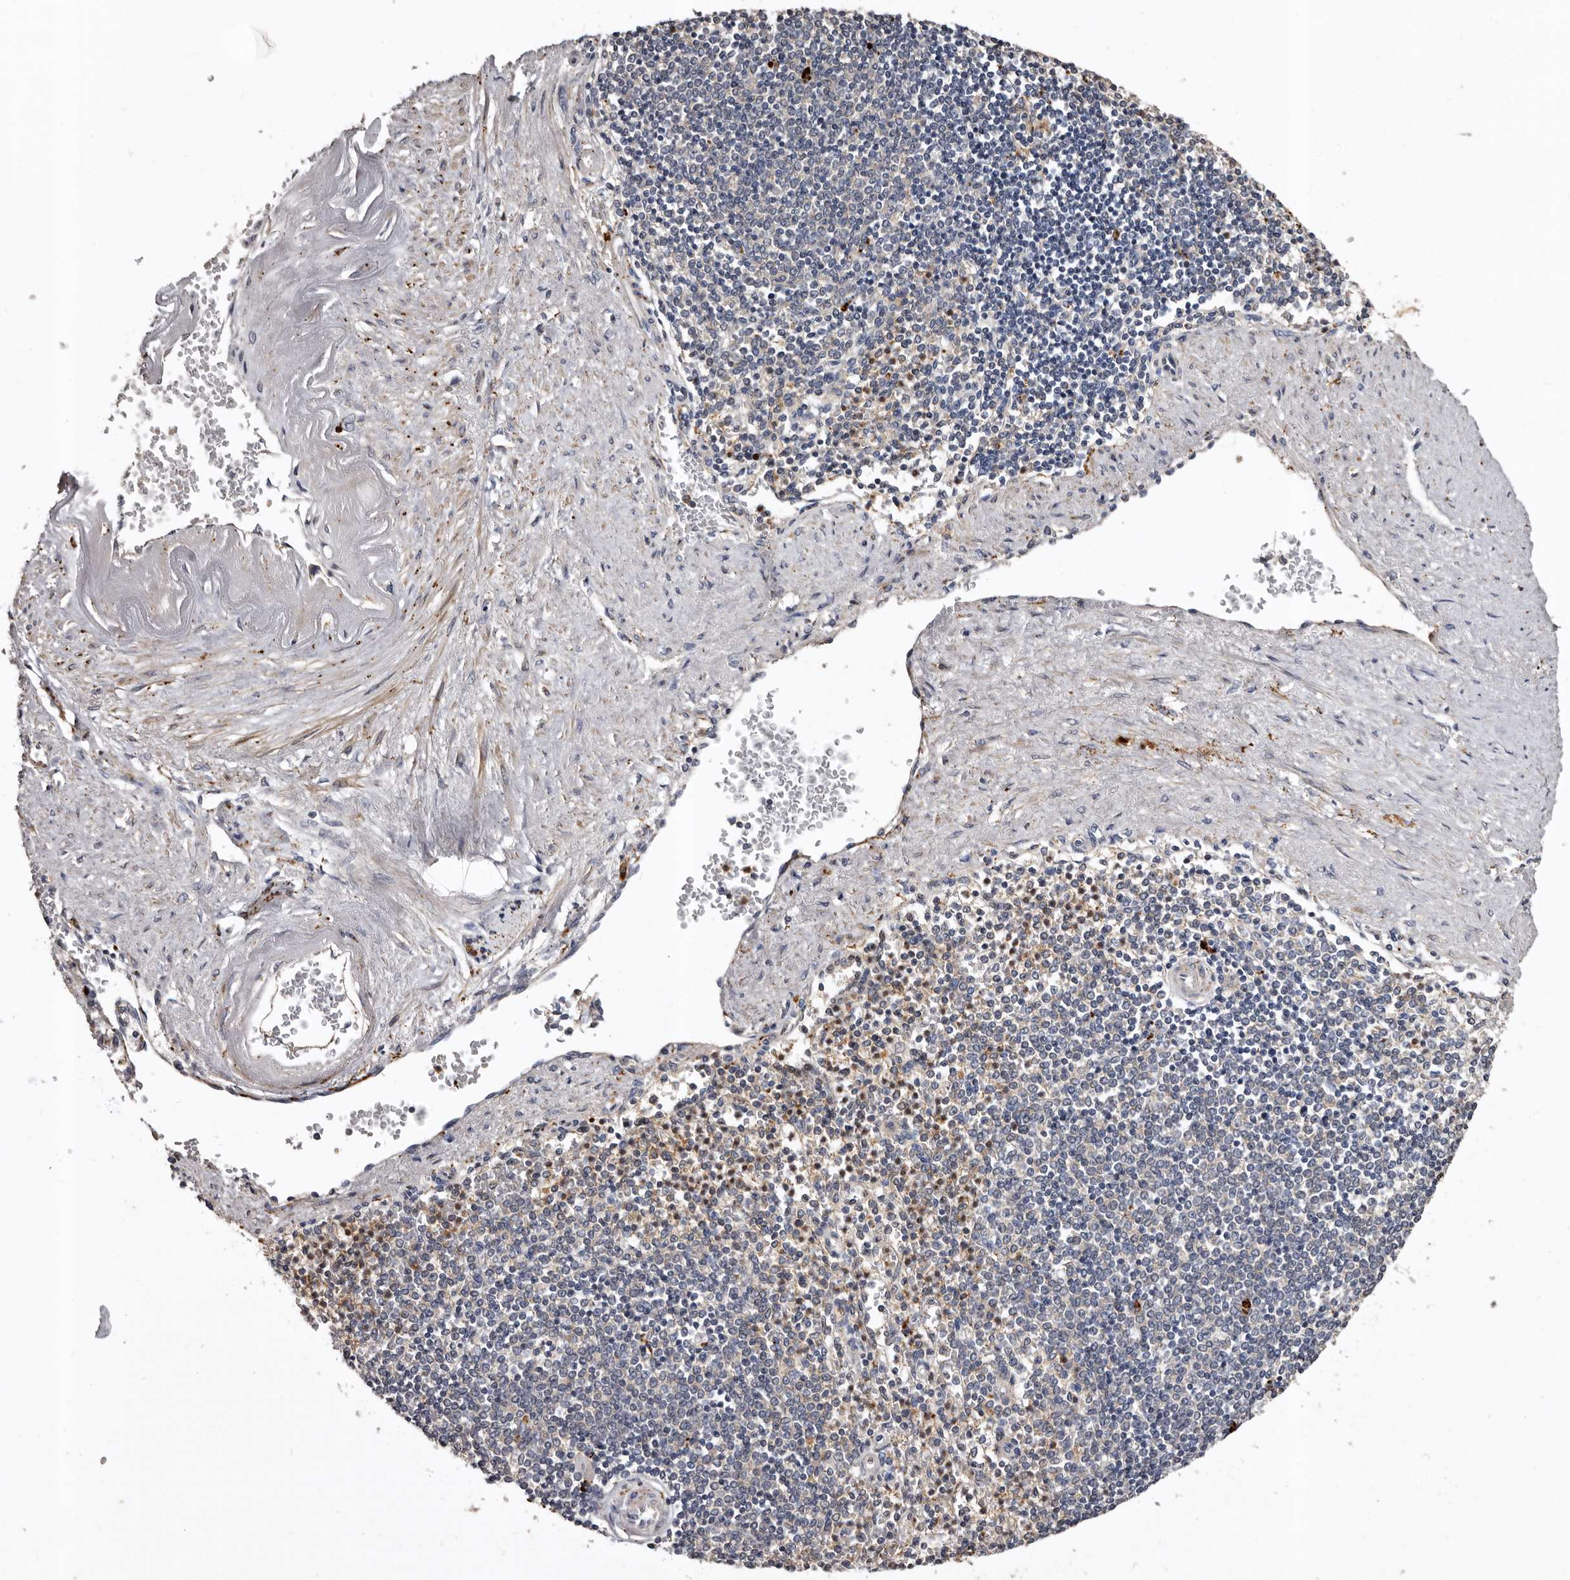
{"staining": {"intensity": "moderate", "quantity": "<25%", "location": "cytoplasmic/membranous"}, "tissue": "spleen", "cell_type": "Cells in red pulp", "image_type": "normal", "snomed": [{"axis": "morphology", "description": "Normal tissue, NOS"}, {"axis": "topography", "description": "Spleen"}], "caption": "A brown stain shows moderate cytoplasmic/membranous positivity of a protein in cells in red pulp of unremarkable human spleen. (DAB (3,3'-diaminobenzidine) IHC with brightfield microscopy, high magnification).", "gene": "SLC10A4", "patient": {"sex": "female", "age": 74}}